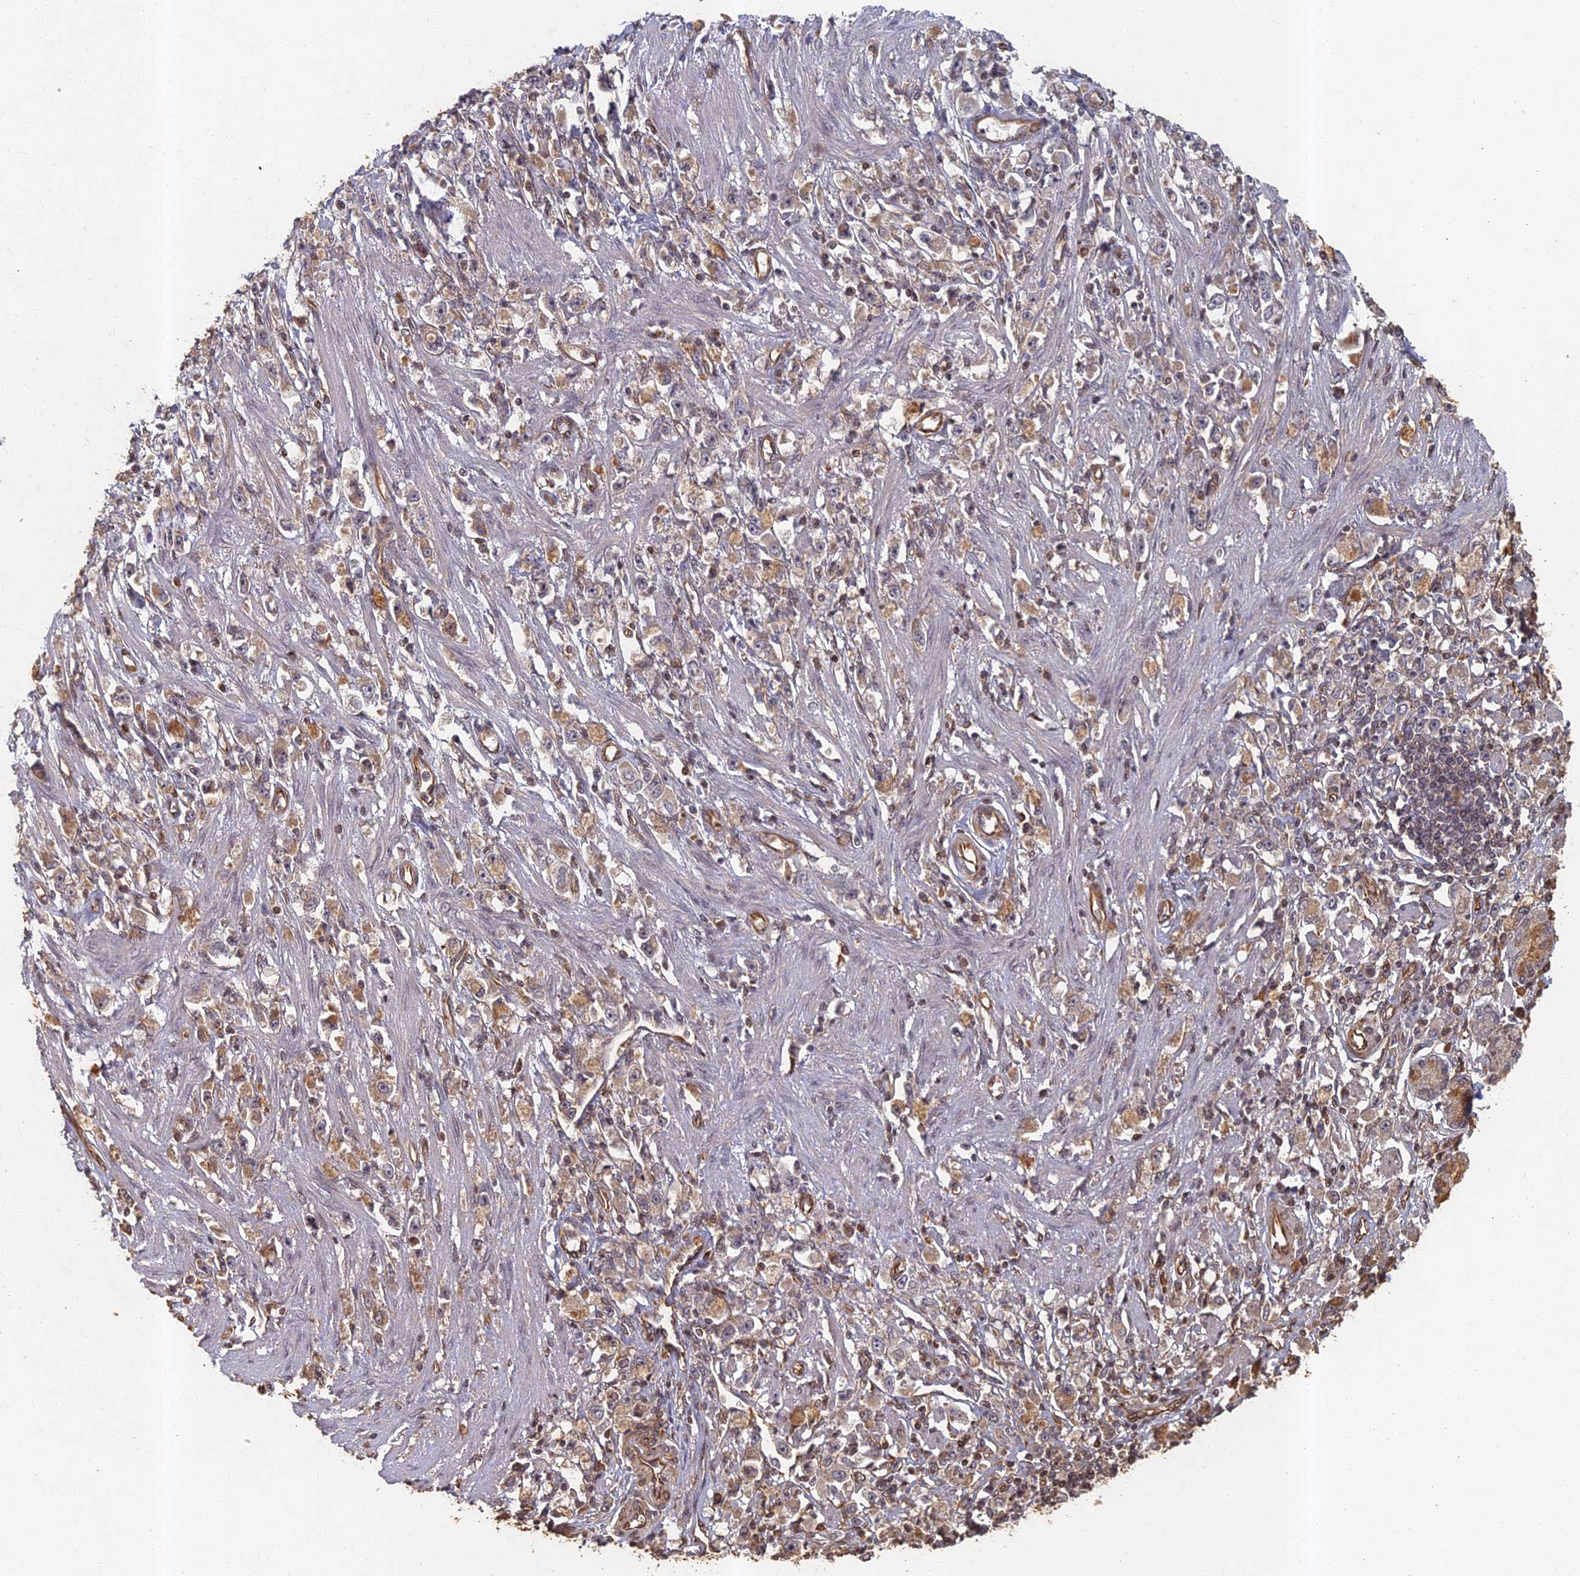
{"staining": {"intensity": "moderate", "quantity": "<25%", "location": "cytoplasmic/membranous"}, "tissue": "stomach cancer", "cell_type": "Tumor cells", "image_type": "cancer", "snomed": [{"axis": "morphology", "description": "Adenocarcinoma, NOS"}, {"axis": "topography", "description": "Stomach"}], "caption": "Stomach cancer (adenocarcinoma) stained for a protein (brown) reveals moderate cytoplasmic/membranous positive positivity in approximately <25% of tumor cells.", "gene": "ABCB10", "patient": {"sex": "female", "age": 59}}